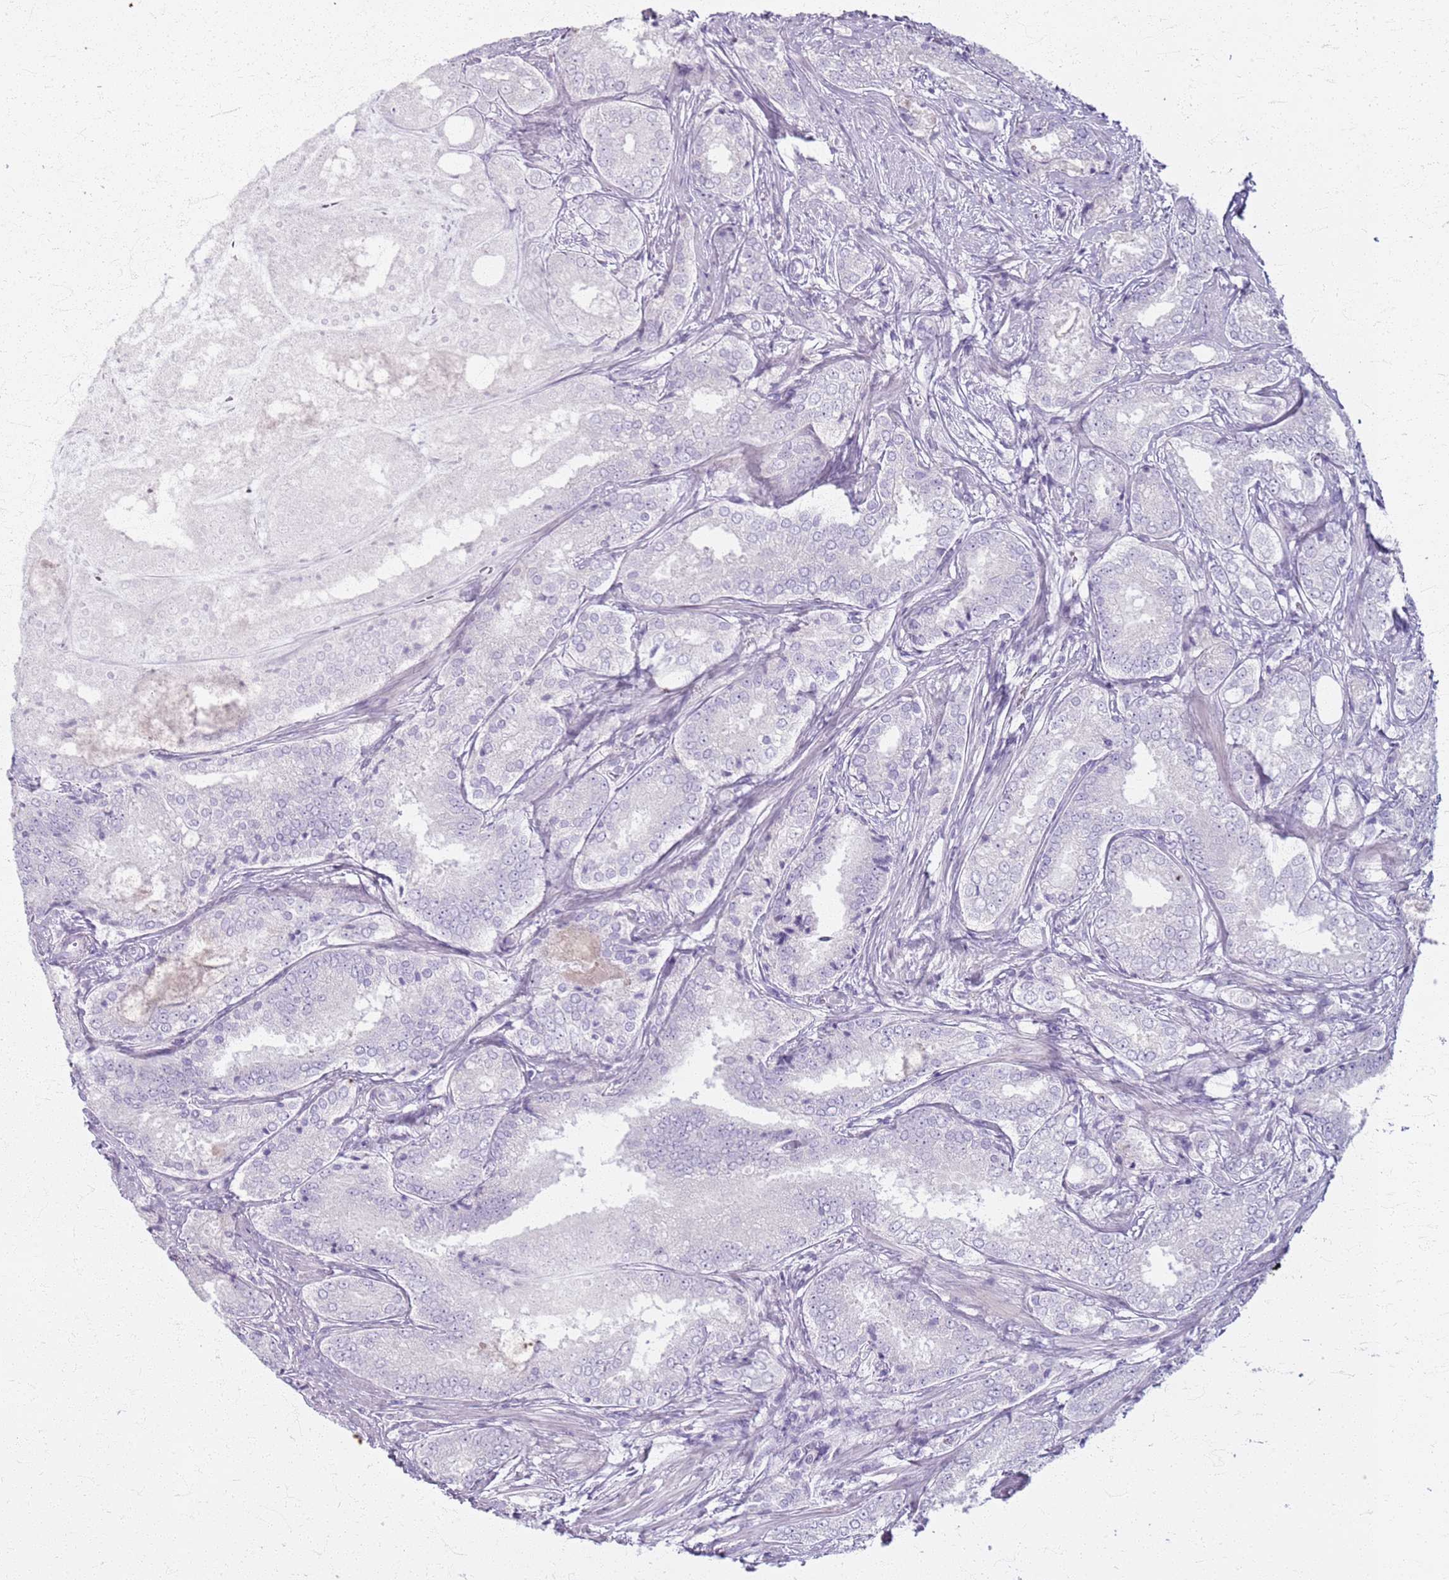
{"staining": {"intensity": "negative", "quantity": "none", "location": "none"}, "tissue": "prostate cancer", "cell_type": "Tumor cells", "image_type": "cancer", "snomed": [{"axis": "morphology", "description": "Adenocarcinoma, High grade"}, {"axis": "topography", "description": "Prostate"}], "caption": "Protein analysis of prostate cancer (adenocarcinoma (high-grade)) shows no significant positivity in tumor cells.", "gene": "CSRP3", "patient": {"sex": "male", "age": 63}}